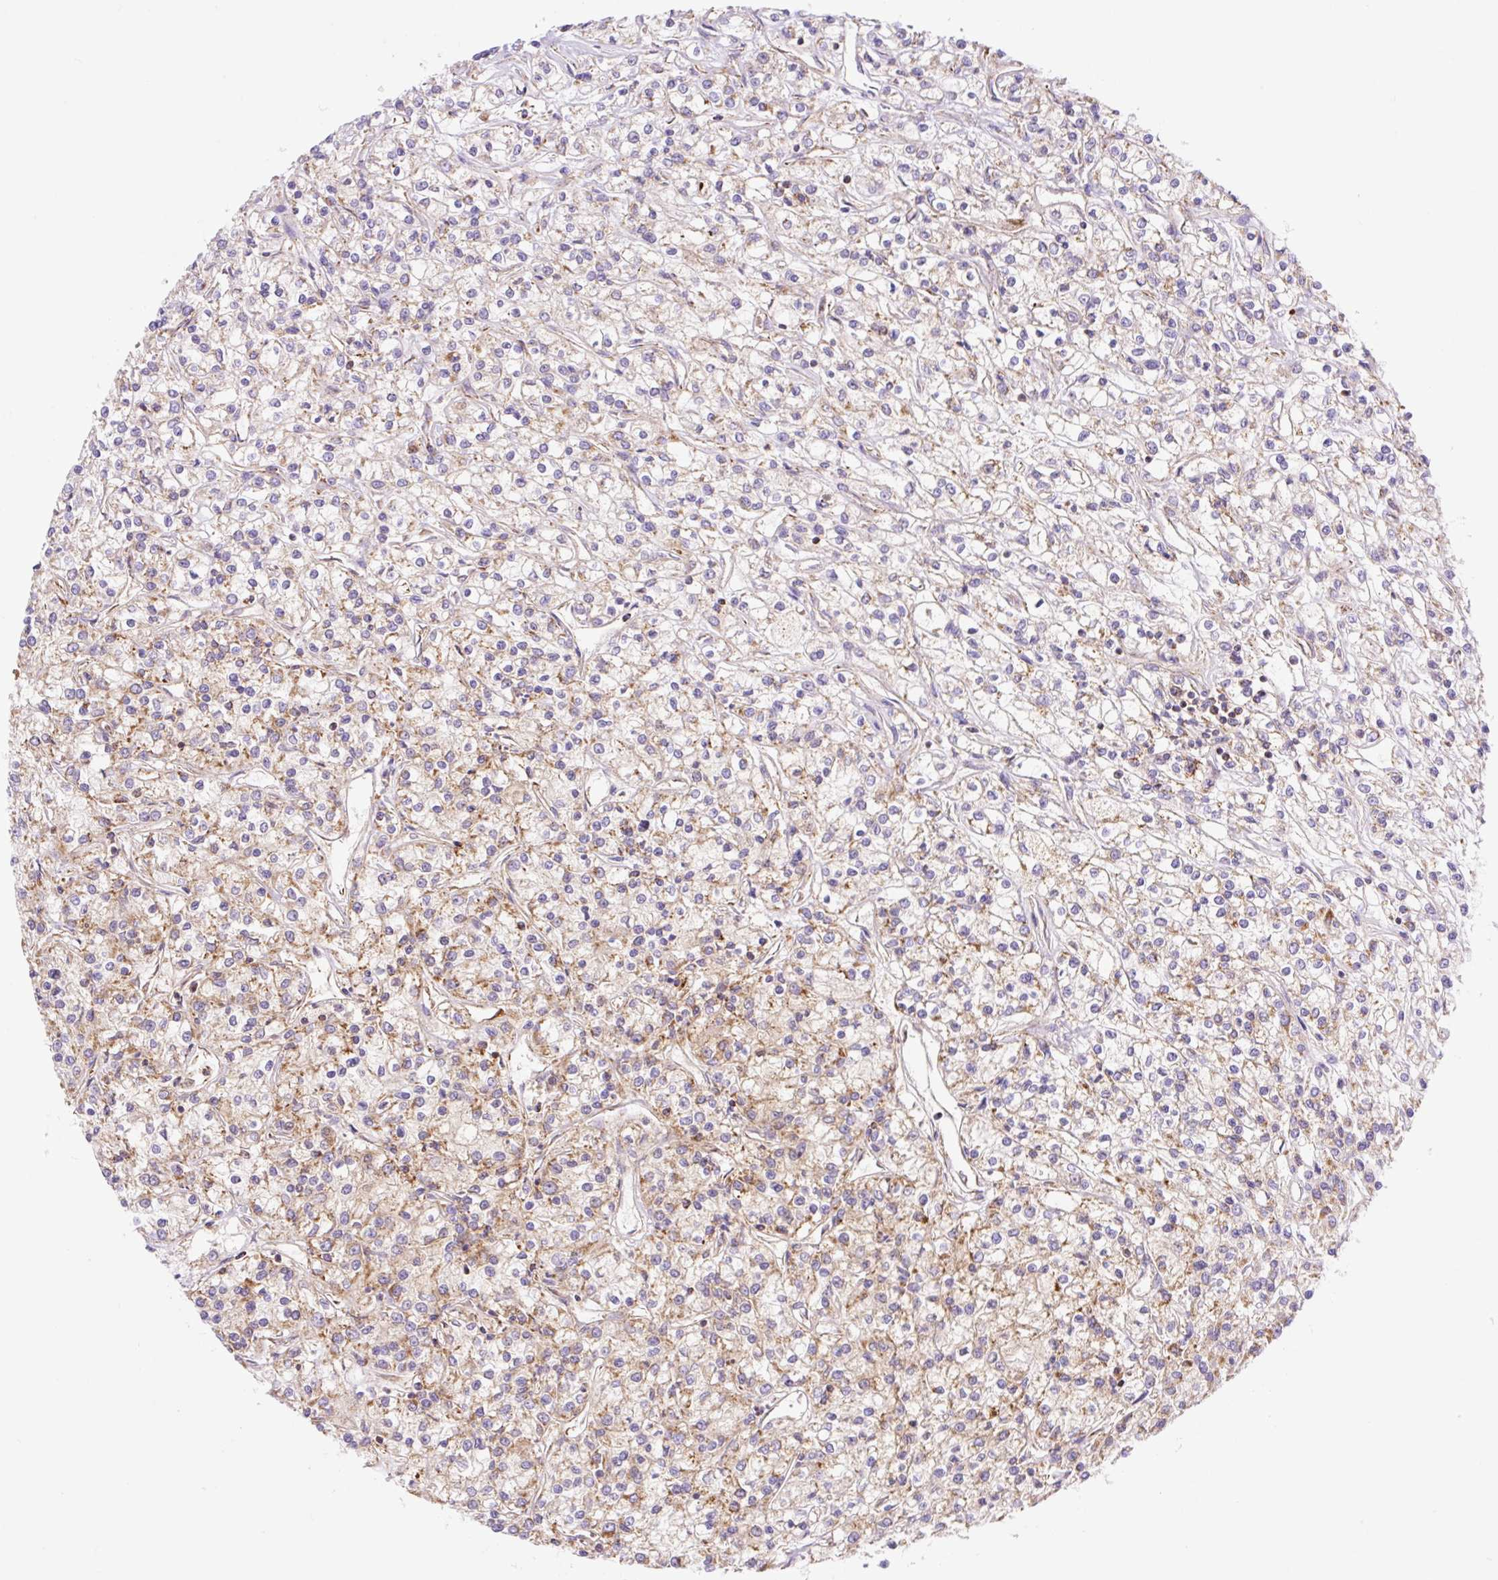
{"staining": {"intensity": "moderate", "quantity": "<25%", "location": "cytoplasmic/membranous"}, "tissue": "renal cancer", "cell_type": "Tumor cells", "image_type": "cancer", "snomed": [{"axis": "morphology", "description": "Adenocarcinoma, NOS"}, {"axis": "topography", "description": "Kidney"}], "caption": "Renal cancer stained for a protein displays moderate cytoplasmic/membranous positivity in tumor cells. (Stains: DAB in brown, nuclei in blue, Microscopy: brightfield microscopy at high magnification).", "gene": "ETNK2", "patient": {"sex": "female", "age": 59}}